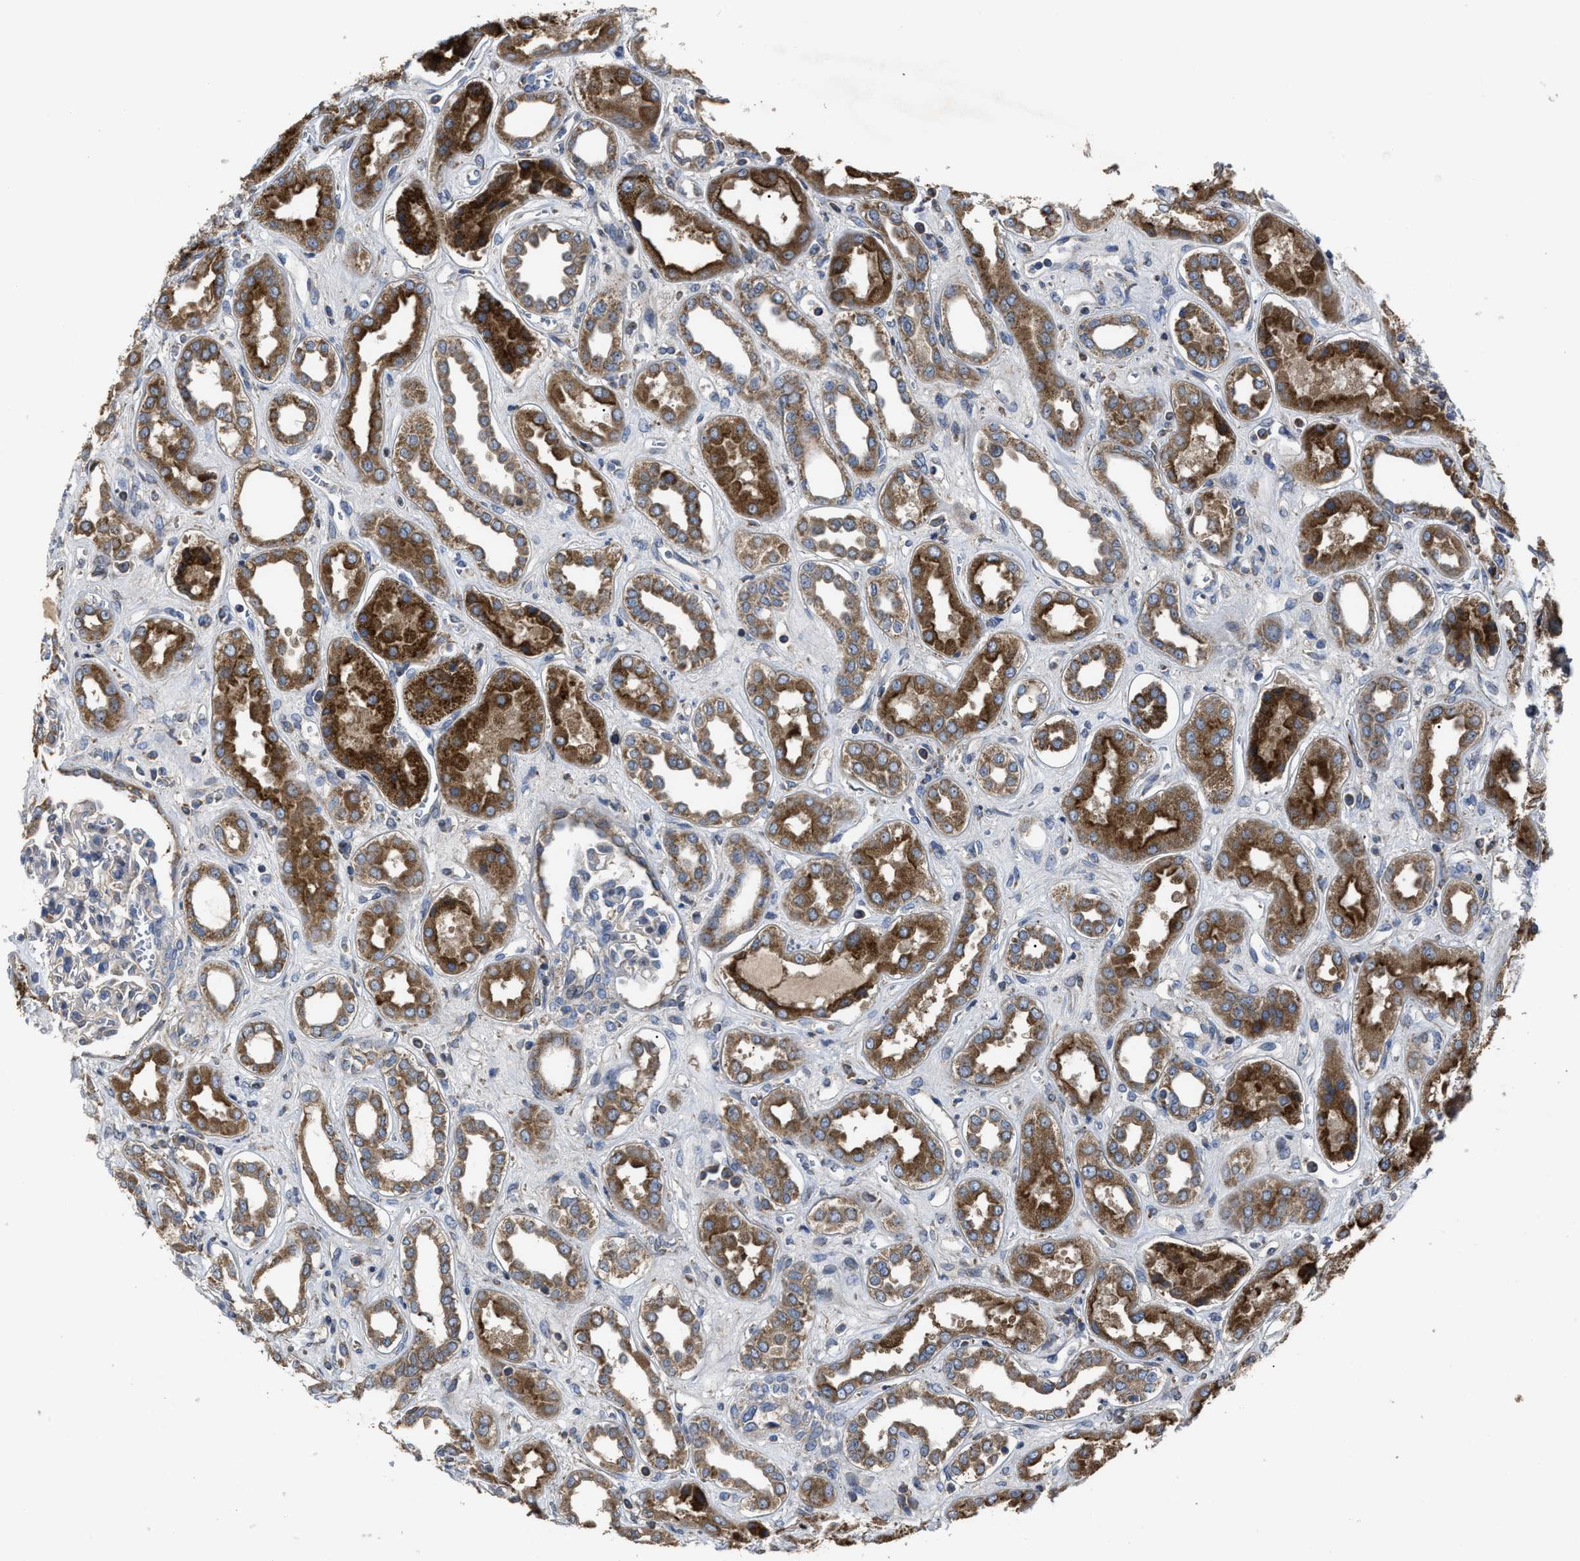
{"staining": {"intensity": "weak", "quantity": "<25%", "location": "cytoplasmic/membranous"}, "tissue": "kidney", "cell_type": "Cells in glomeruli", "image_type": "normal", "snomed": [{"axis": "morphology", "description": "Normal tissue, NOS"}, {"axis": "topography", "description": "Kidney"}], "caption": "A photomicrograph of kidney stained for a protein shows no brown staining in cells in glomeruli.", "gene": "PASK", "patient": {"sex": "male", "age": 59}}